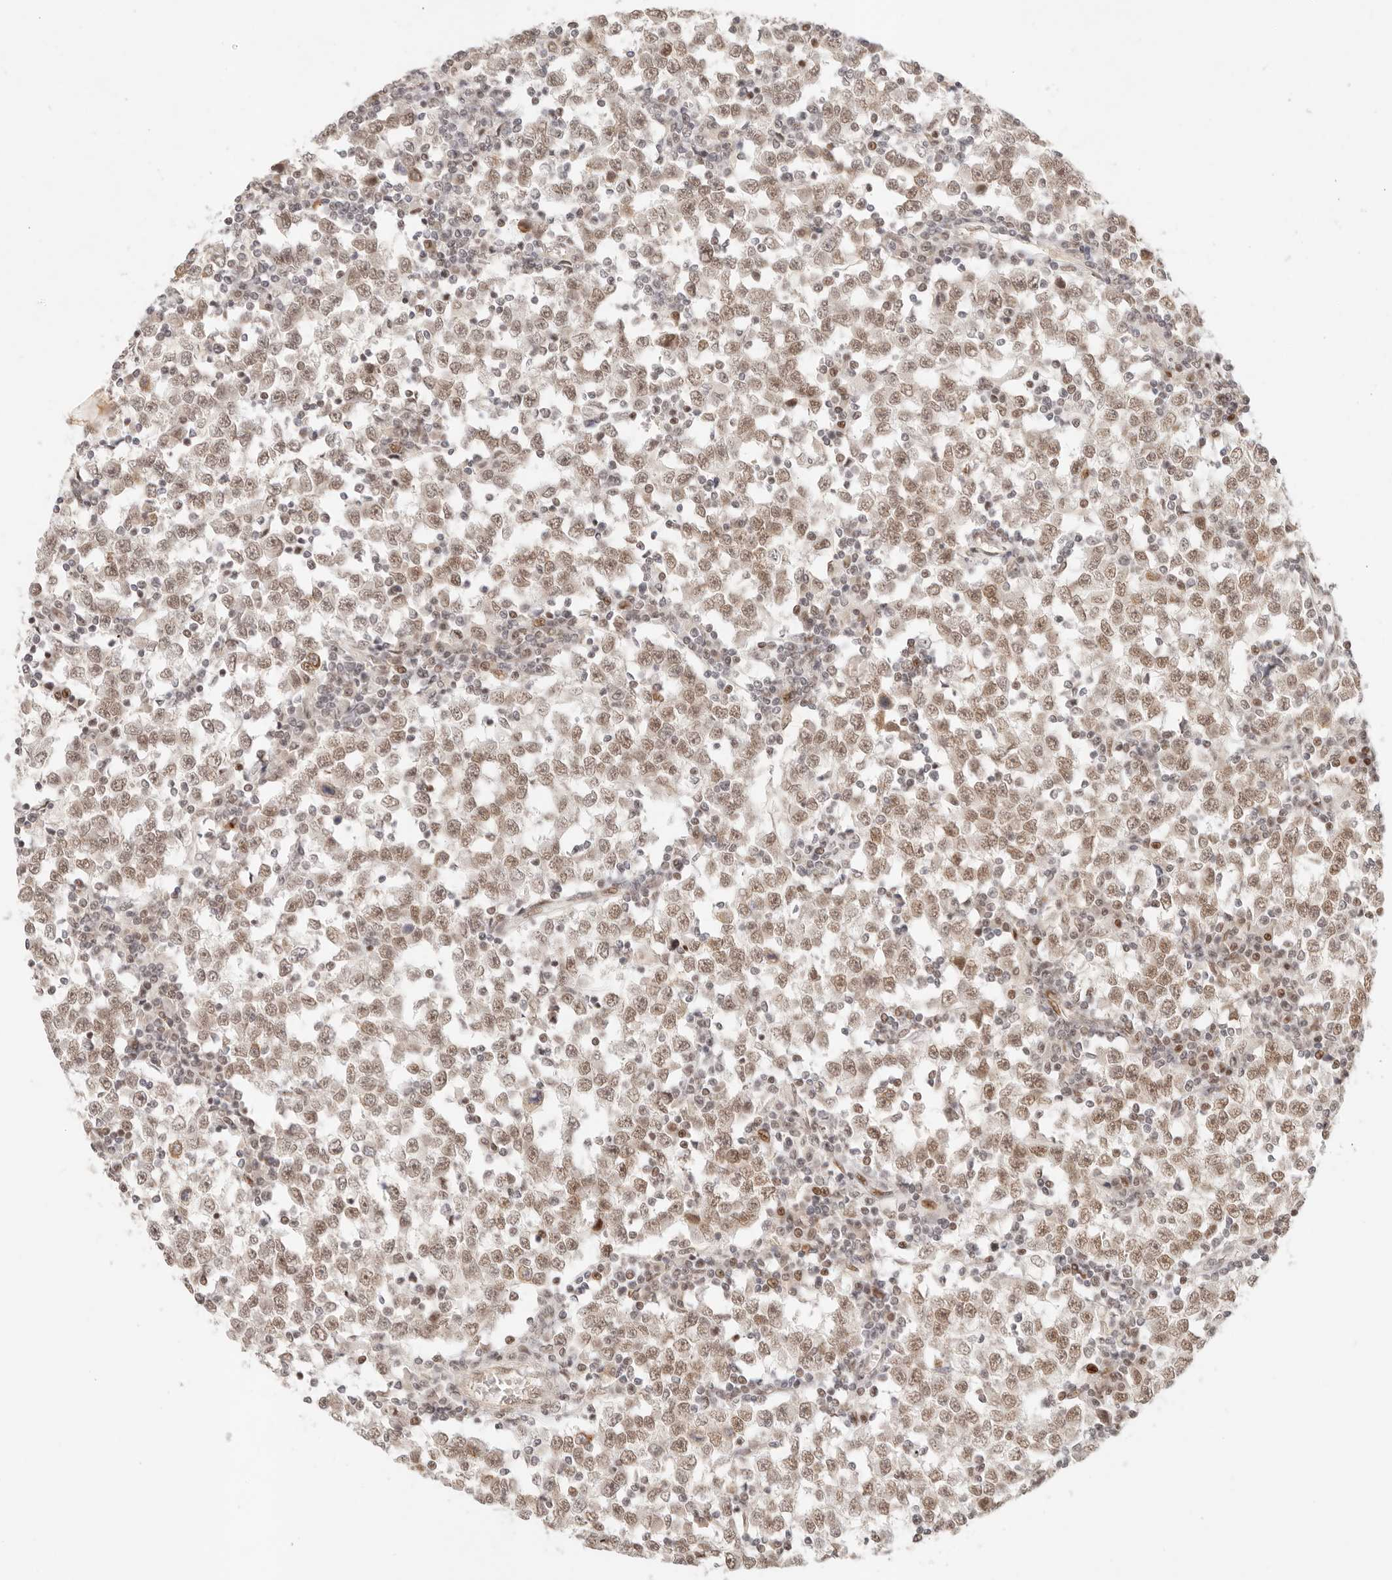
{"staining": {"intensity": "moderate", "quantity": ">75%", "location": "nuclear"}, "tissue": "testis cancer", "cell_type": "Tumor cells", "image_type": "cancer", "snomed": [{"axis": "morphology", "description": "Seminoma, NOS"}, {"axis": "topography", "description": "Testis"}], "caption": "Testis cancer was stained to show a protein in brown. There is medium levels of moderate nuclear expression in about >75% of tumor cells.", "gene": "HOXC5", "patient": {"sex": "male", "age": 65}}